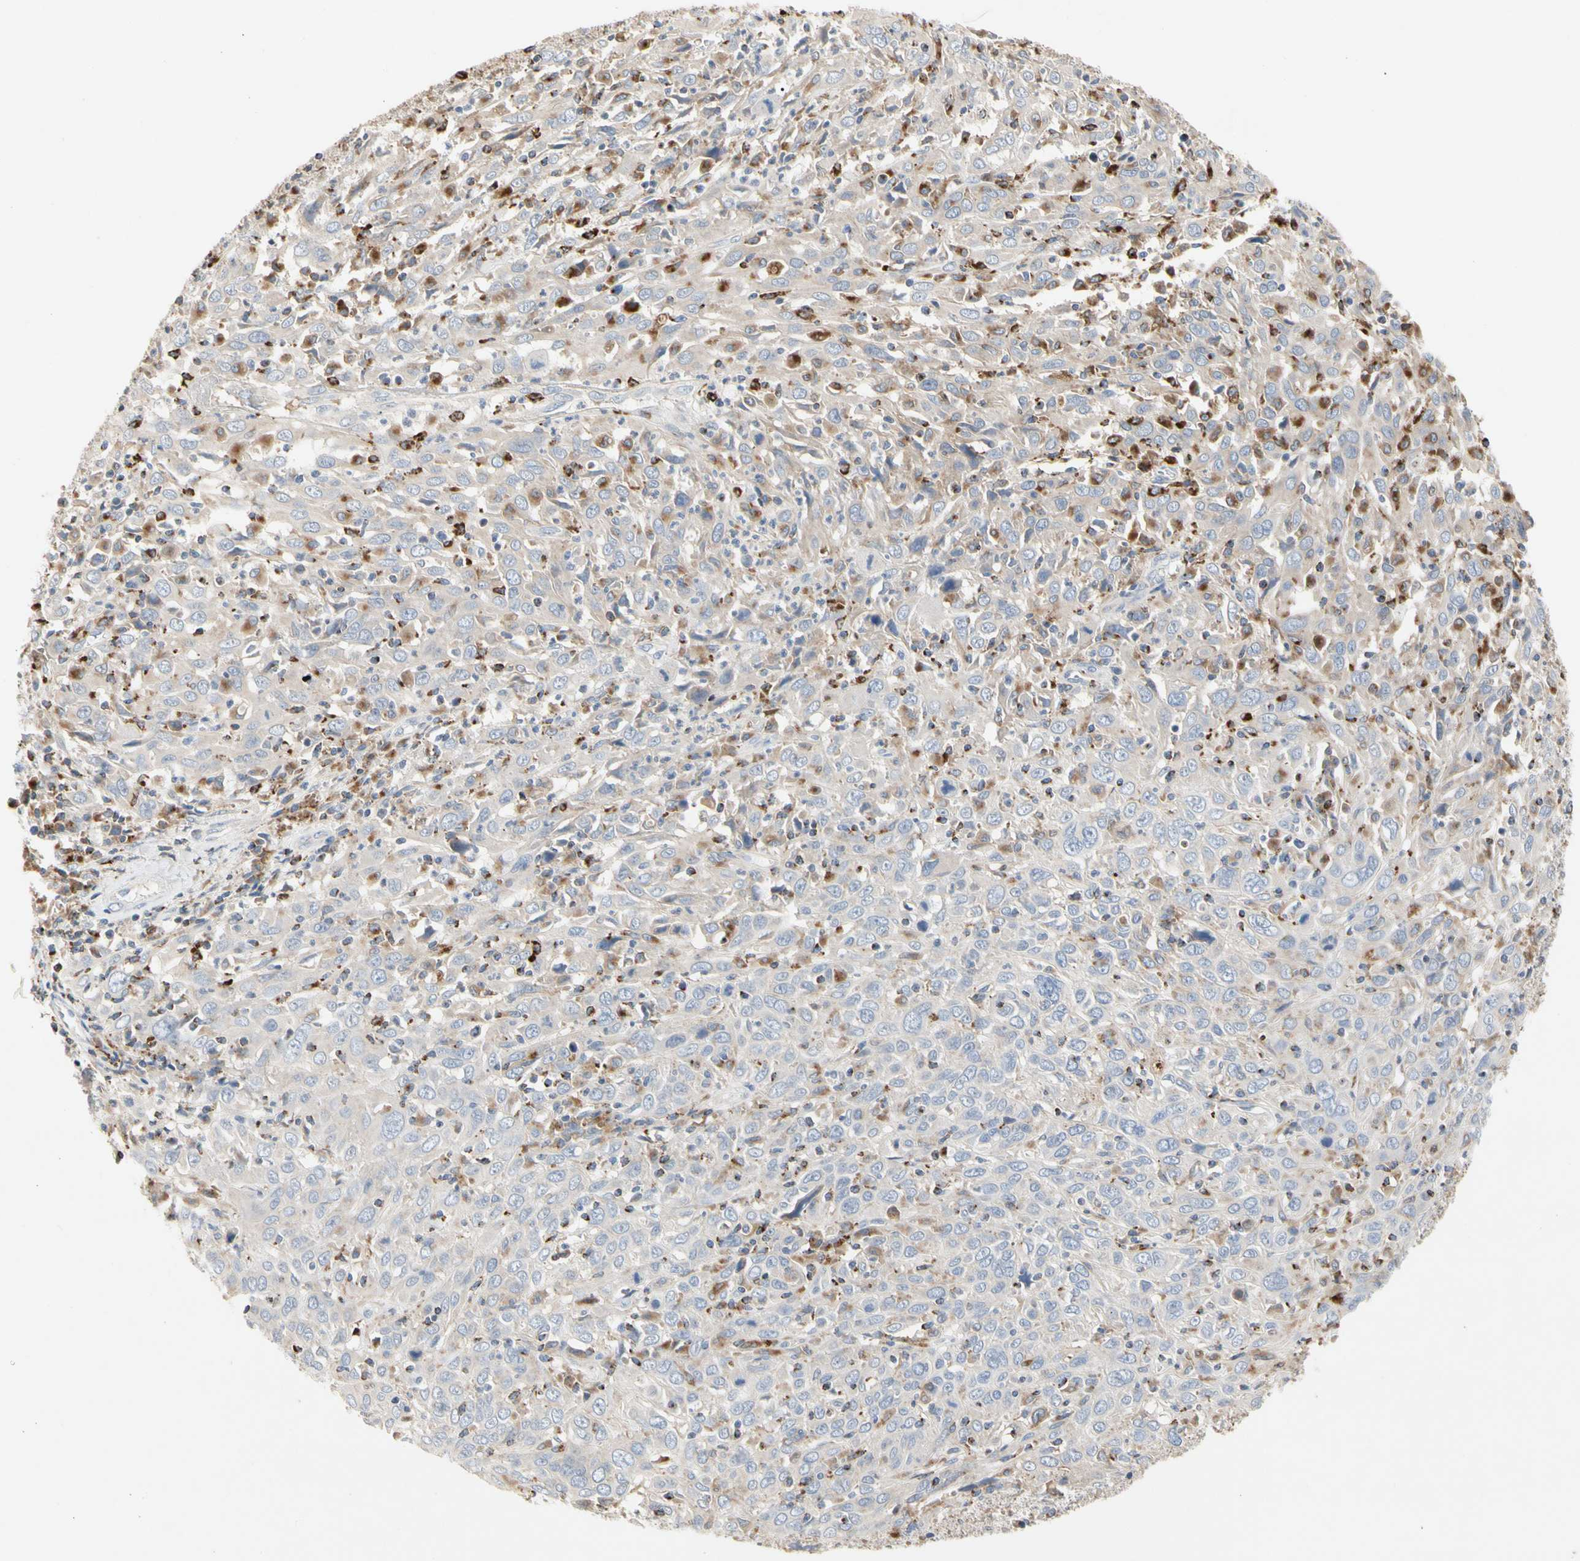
{"staining": {"intensity": "weak", "quantity": "25%-75%", "location": "cytoplasmic/membranous"}, "tissue": "cervical cancer", "cell_type": "Tumor cells", "image_type": "cancer", "snomed": [{"axis": "morphology", "description": "Squamous cell carcinoma, NOS"}, {"axis": "topography", "description": "Cervix"}], "caption": "Cervical cancer stained for a protein (brown) shows weak cytoplasmic/membranous positive staining in approximately 25%-75% of tumor cells.", "gene": "ADA2", "patient": {"sex": "female", "age": 46}}